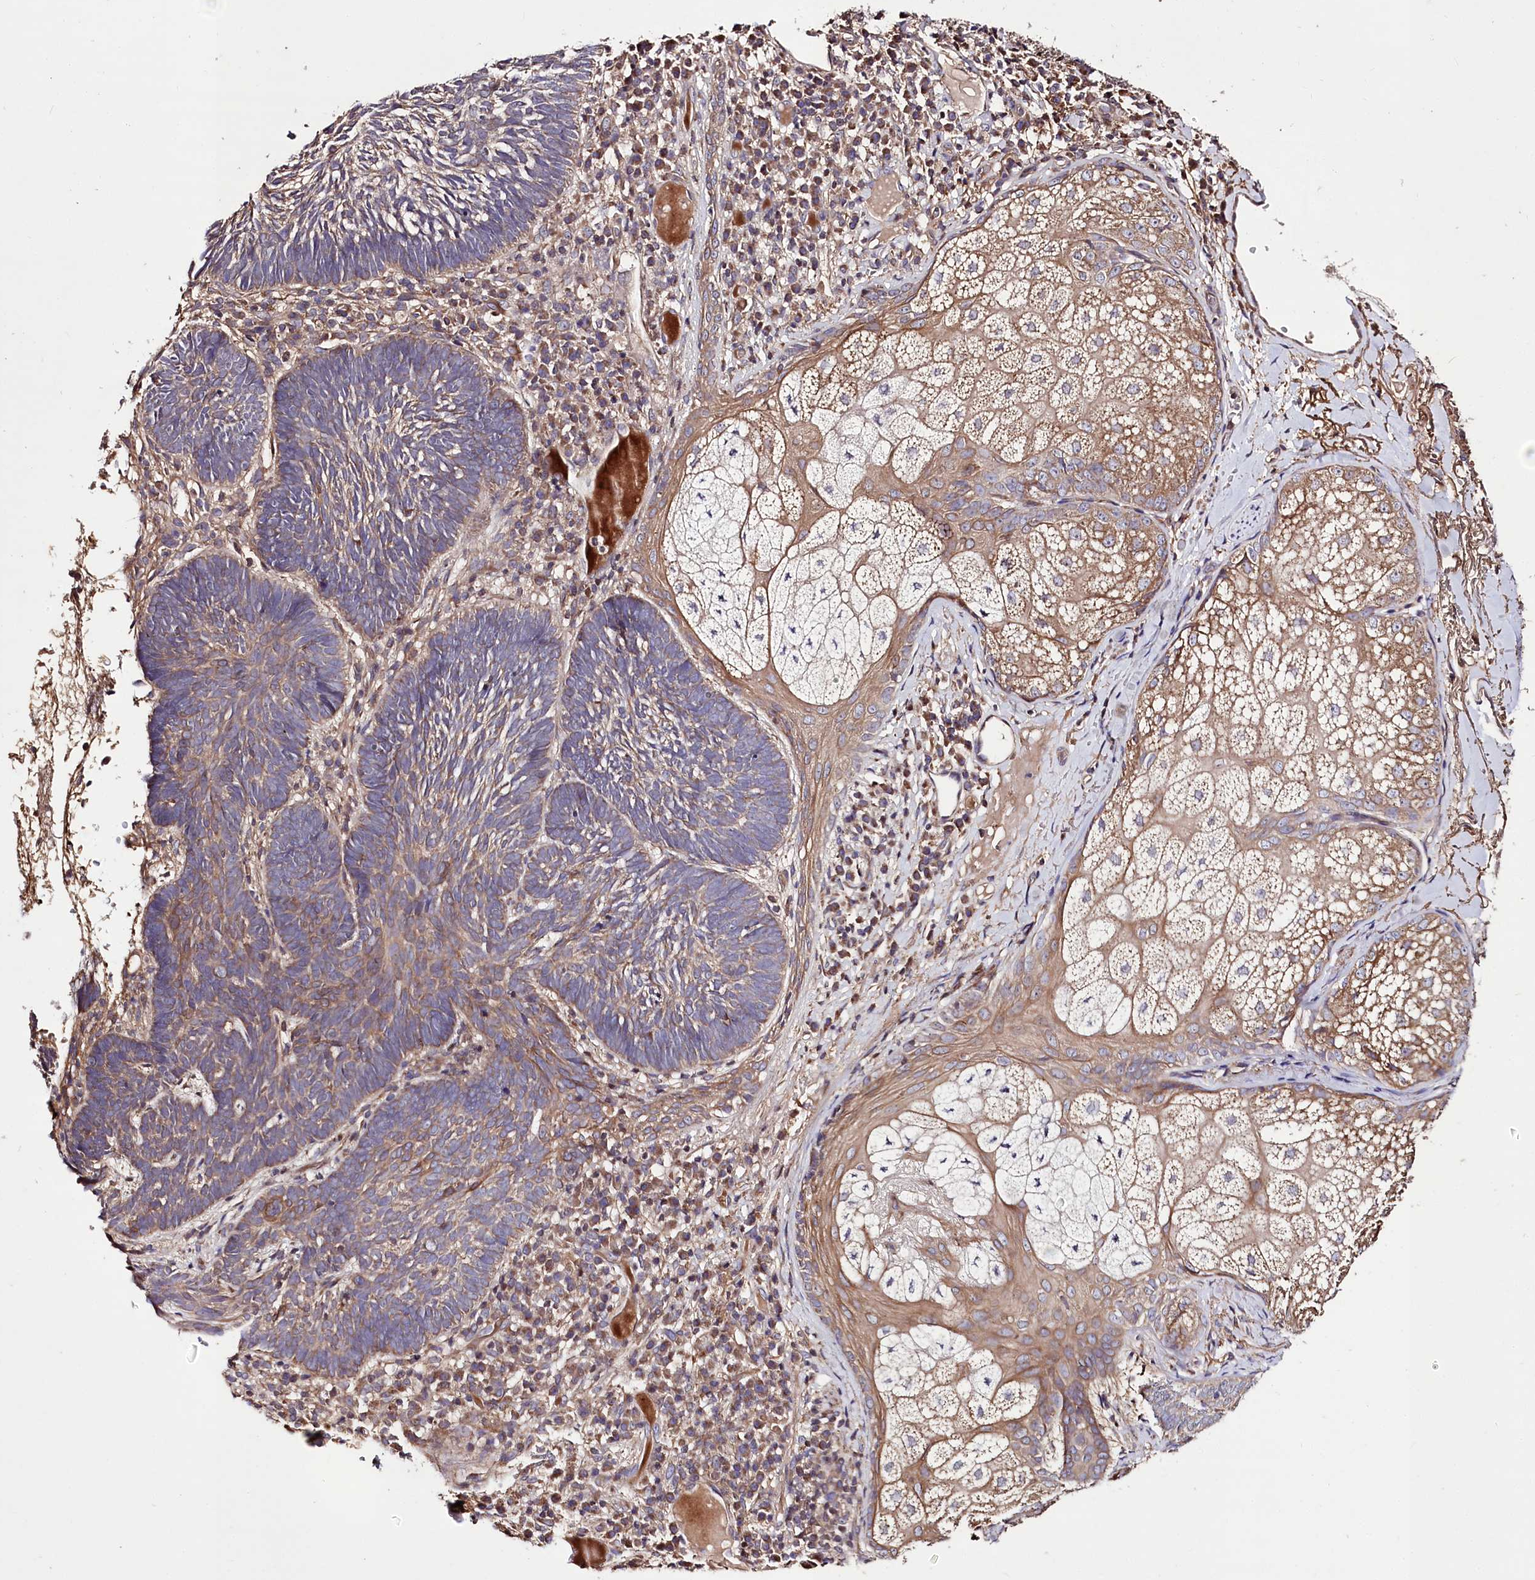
{"staining": {"intensity": "weak", "quantity": ">75%", "location": "cytoplasmic/membranous"}, "tissue": "skin cancer", "cell_type": "Tumor cells", "image_type": "cancer", "snomed": [{"axis": "morphology", "description": "Basal cell carcinoma"}, {"axis": "topography", "description": "Skin"}], "caption": "Immunohistochemical staining of skin cancer (basal cell carcinoma) shows low levels of weak cytoplasmic/membranous protein staining in approximately >75% of tumor cells.", "gene": "WWC1", "patient": {"sex": "male", "age": 88}}